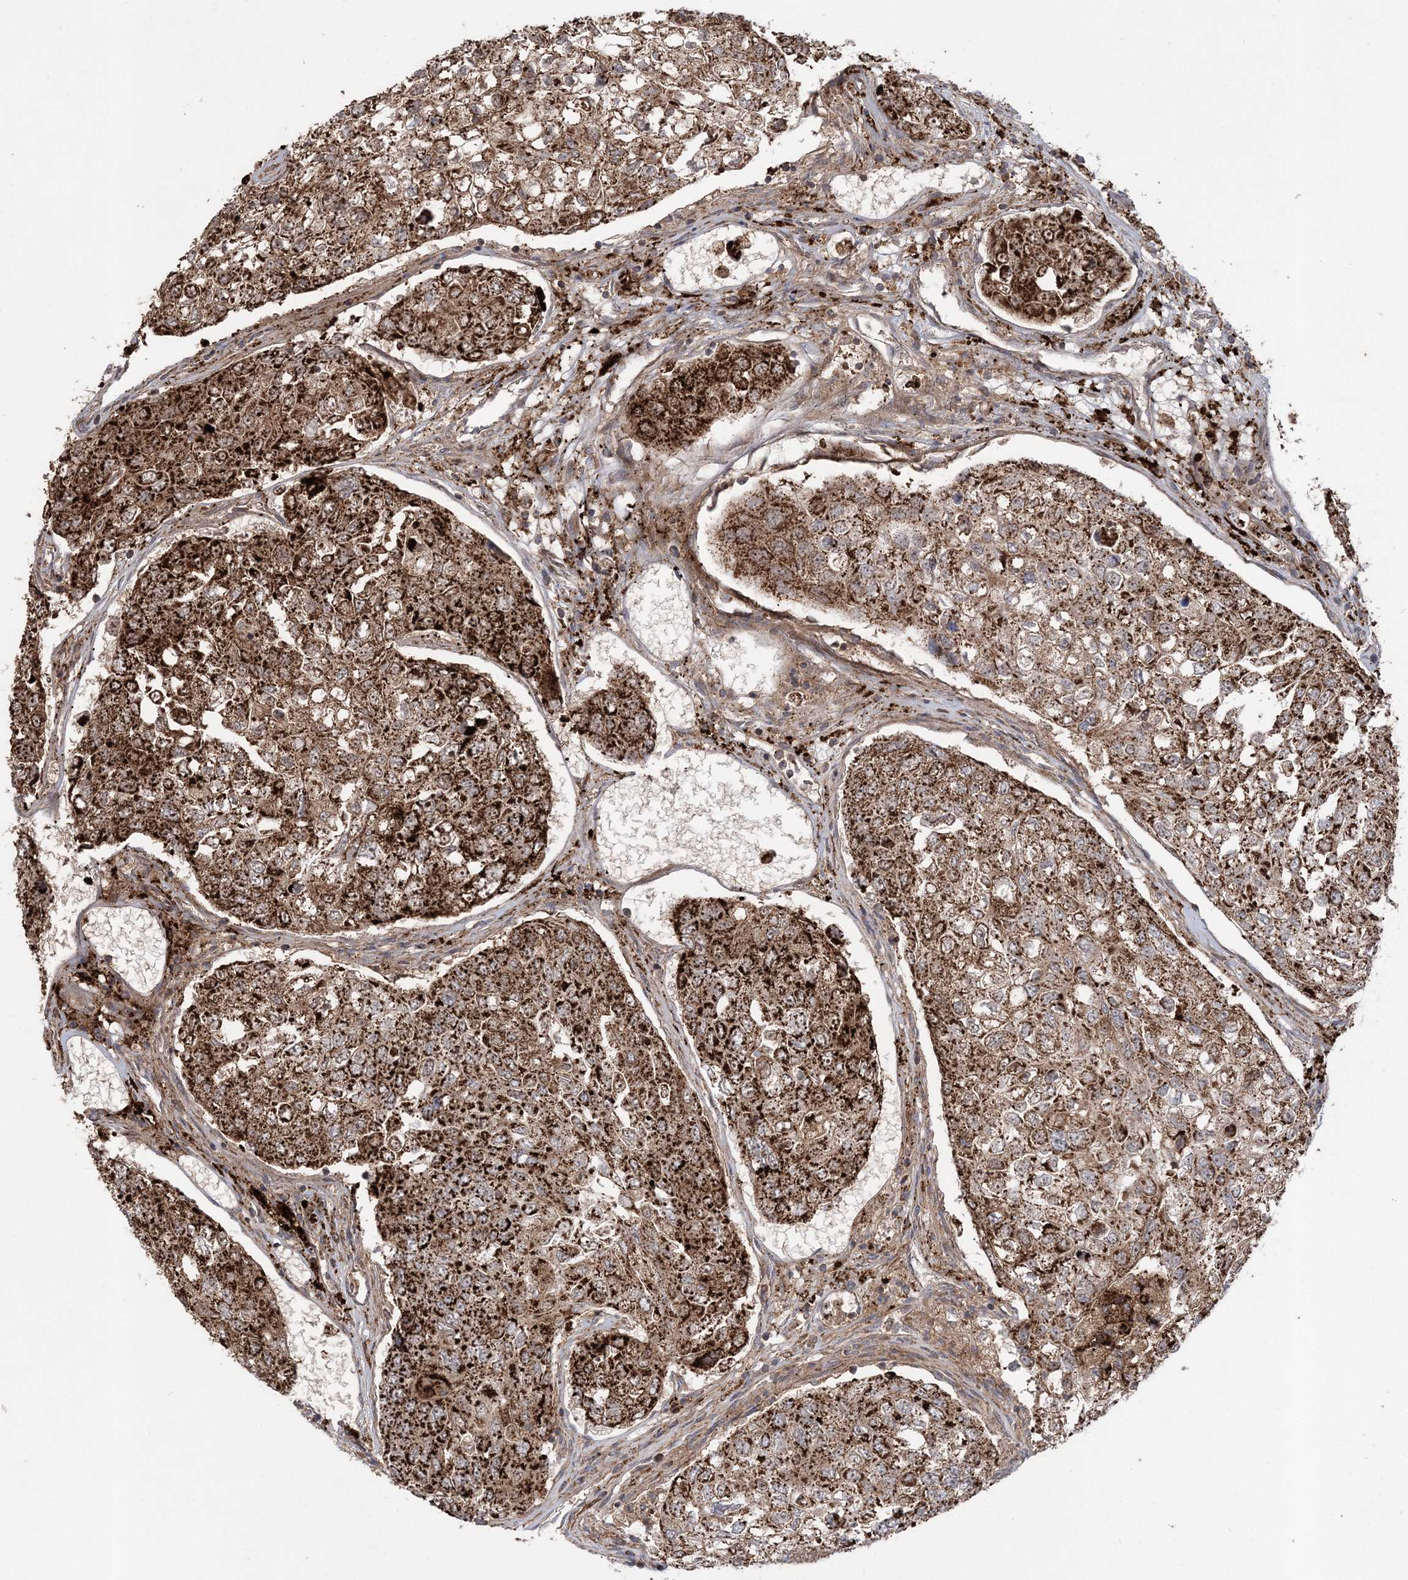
{"staining": {"intensity": "strong", "quantity": ">75%", "location": "cytoplasmic/membranous"}, "tissue": "urothelial cancer", "cell_type": "Tumor cells", "image_type": "cancer", "snomed": [{"axis": "morphology", "description": "Urothelial carcinoma, High grade"}, {"axis": "topography", "description": "Lymph node"}, {"axis": "topography", "description": "Urinary bladder"}], "caption": "Urothelial cancer was stained to show a protein in brown. There is high levels of strong cytoplasmic/membranous staining in about >75% of tumor cells.", "gene": "LRPPRC", "patient": {"sex": "male", "age": 51}}